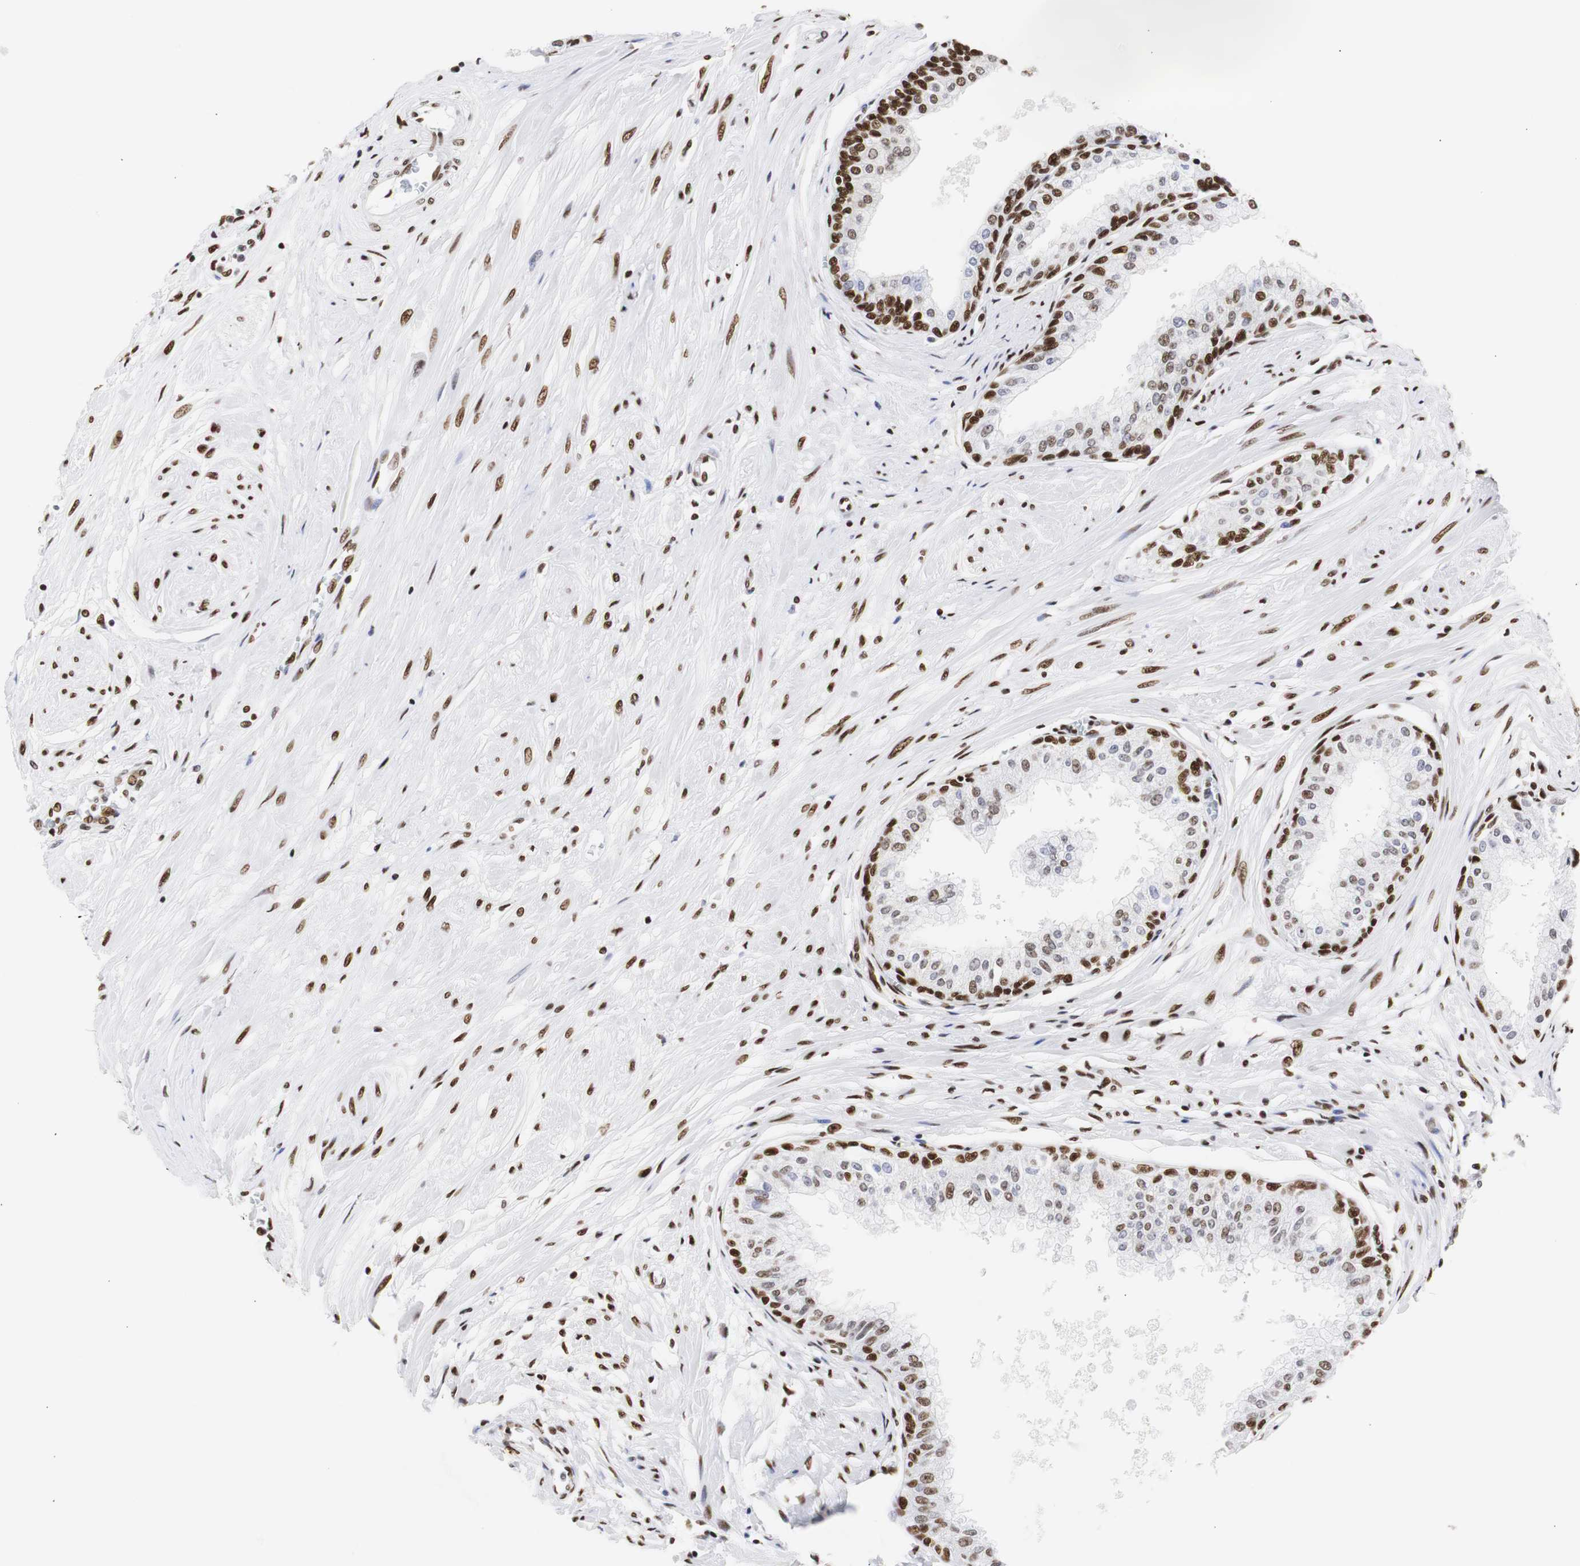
{"staining": {"intensity": "strong", "quantity": ">75%", "location": "nuclear"}, "tissue": "prostate", "cell_type": "Glandular cells", "image_type": "normal", "snomed": [{"axis": "morphology", "description": "Normal tissue, NOS"}, {"axis": "topography", "description": "Prostate"}, {"axis": "topography", "description": "Seminal veicle"}], "caption": "Immunohistochemistry staining of benign prostate, which exhibits high levels of strong nuclear staining in about >75% of glandular cells indicating strong nuclear protein staining. The staining was performed using DAB (3,3'-diaminobenzidine) (brown) for protein detection and nuclei were counterstained in hematoxylin (blue).", "gene": "HNRNPH2", "patient": {"sex": "male", "age": 60}}